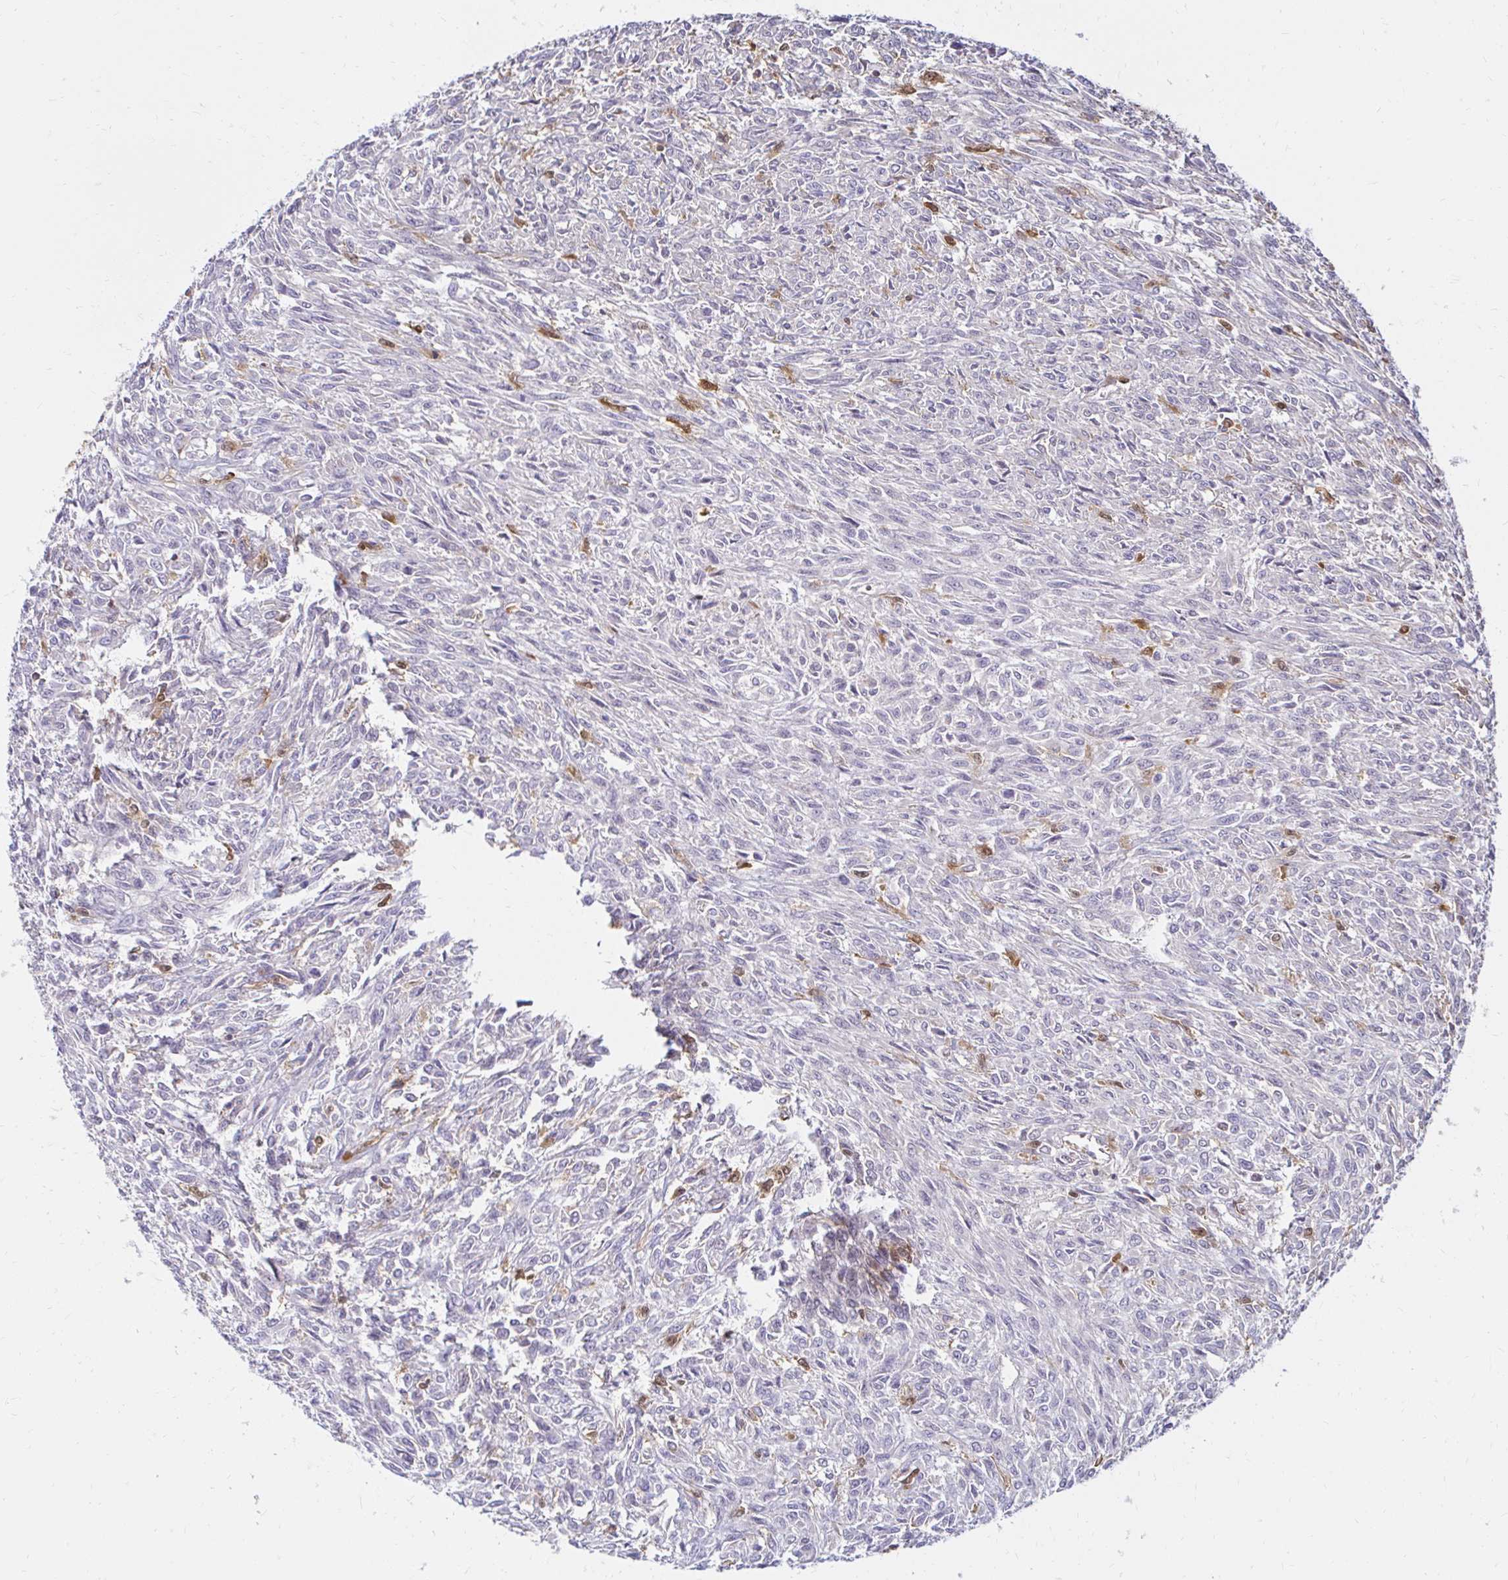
{"staining": {"intensity": "negative", "quantity": "none", "location": "none"}, "tissue": "renal cancer", "cell_type": "Tumor cells", "image_type": "cancer", "snomed": [{"axis": "morphology", "description": "Adenocarcinoma, NOS"}, {"axis": "topography", "description": "Kidney"}], "caption": "Human renal cancer (adenocarcinoma) stained for a protein using immunohistochemistry (IHC) demonstrates no staining in tumor cells.", "gene": "PYCARD", "patient": {"sex": "male", "age": 58}}